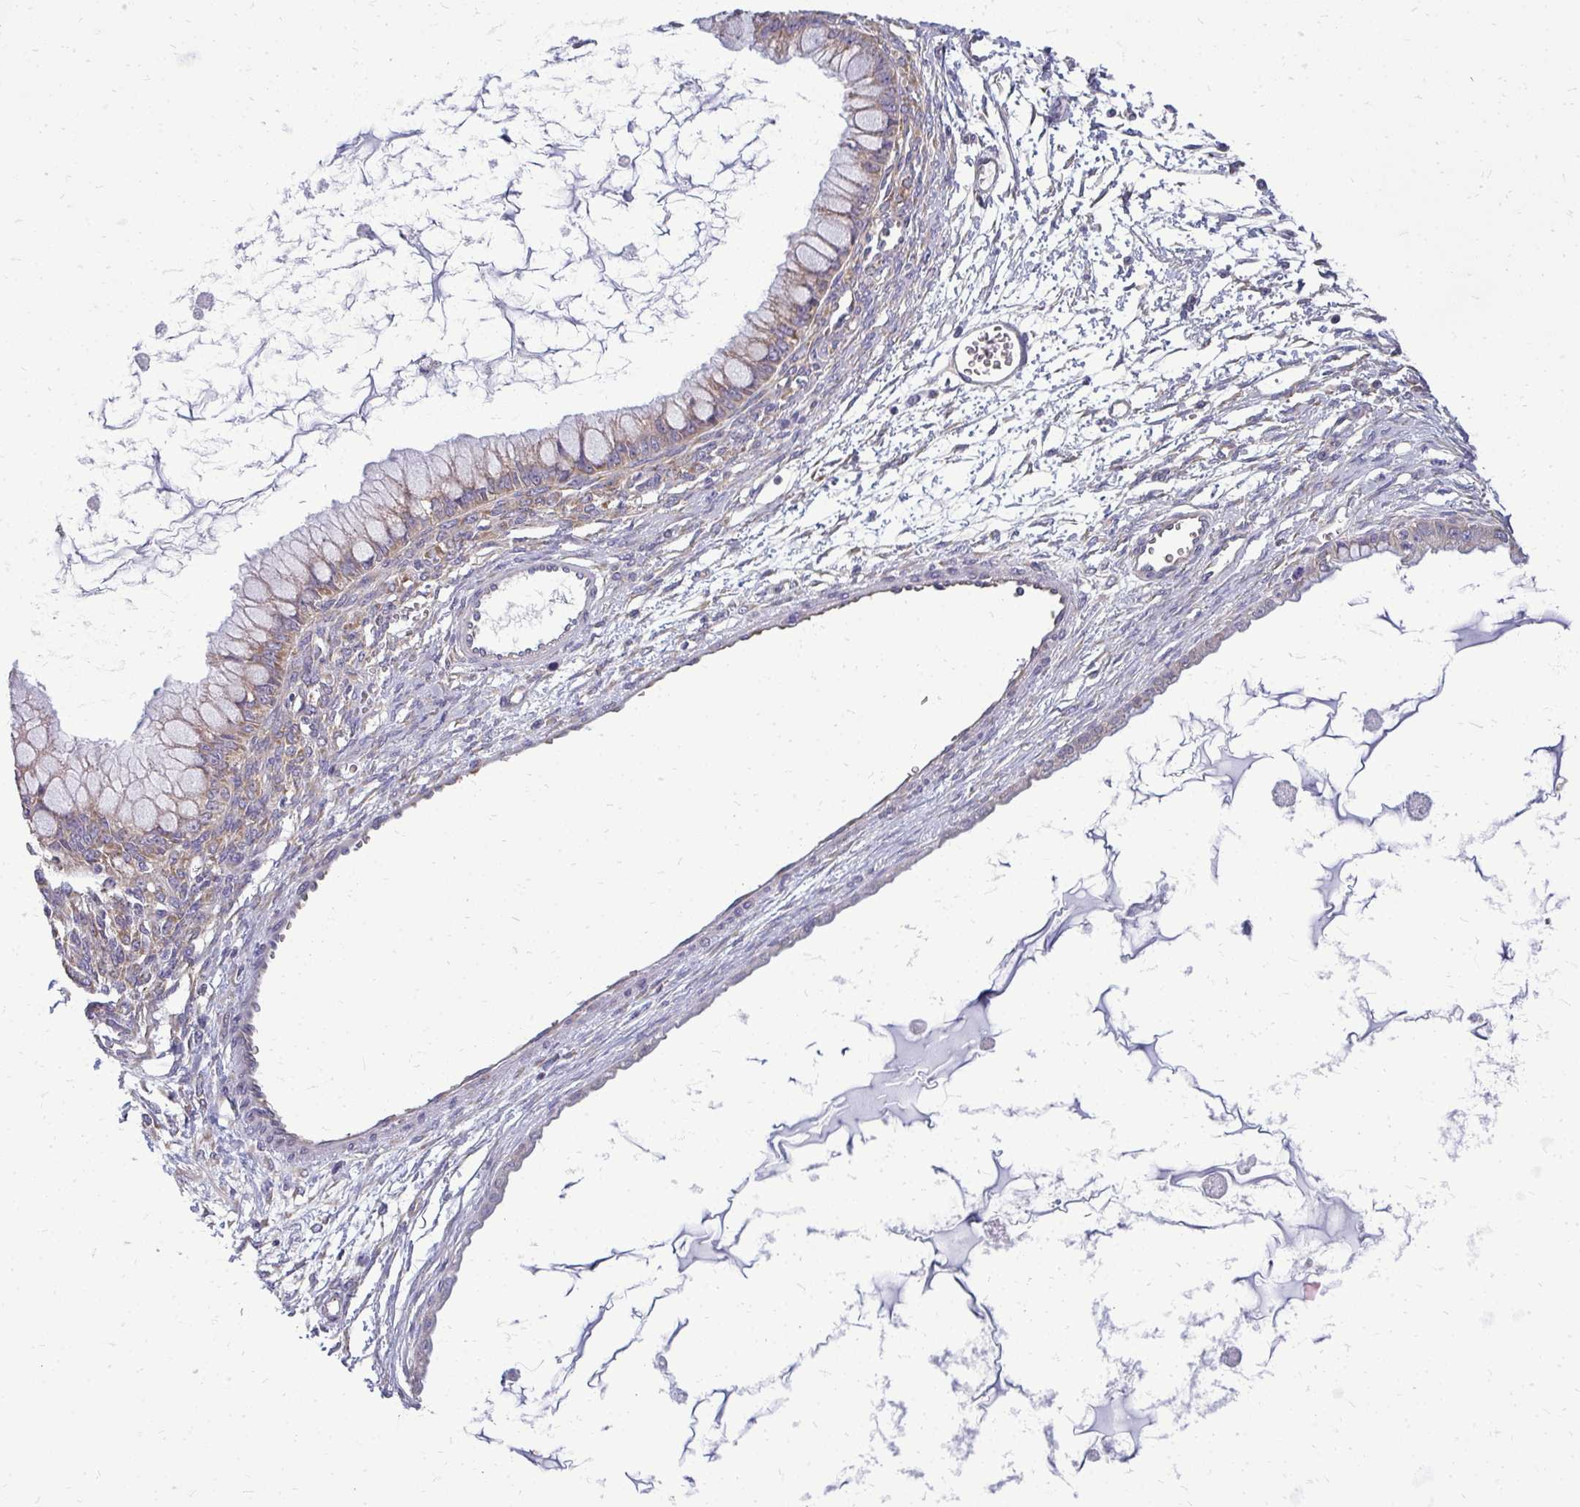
{"staining": {"intensity": "weak", "quantity": "<25%", "location": "cytoplasmic/membranous"}, "tissue": "ovarian cancer", "cell_type": "Tumor cells", "image_type": "cancer", "snomed": [{"axis": "morphology", "description": "Cystadenocarcinoma, mucinous, NOS"}, {"axis": "topography", "description": "Ovary"}], "caption": "DAB immunohistochemical staining of human ovarian mucinous cystadenocarcinoma displays no significant expression in tumor cells. (Stains: DAB (3,3'-diaminobenzidine) immunohistochemistry with hematoxylin counter stain, Microscopy: brightfield microscopy at high magnification).", "gene": "RPLP2", "patient": {"sex": "female", "age": 34}}